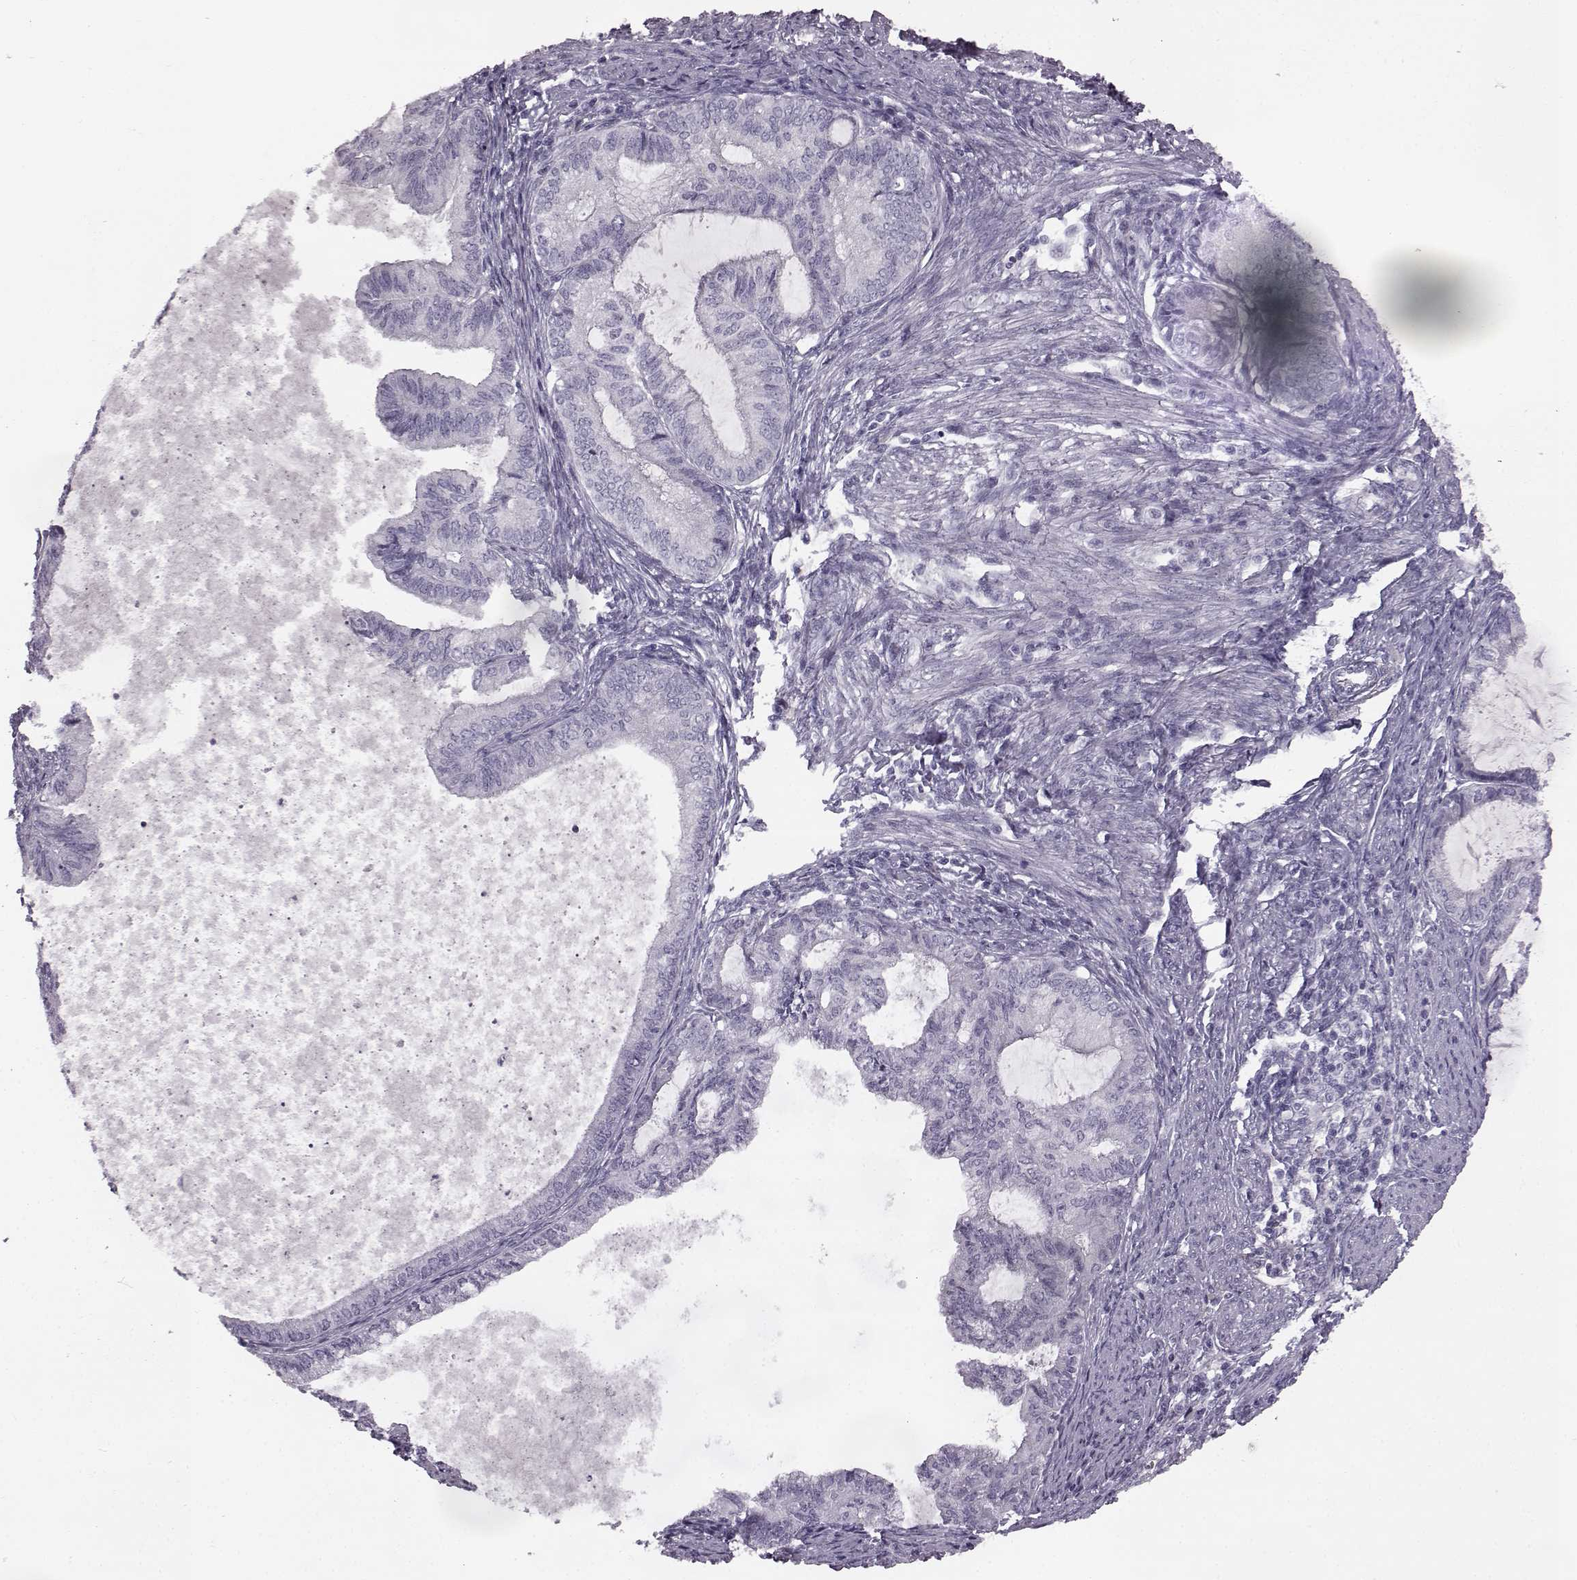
{"staining": {"intensity": "negative", "quantity": "none", "location": "none"}, "tissue": "endometrial cancer", "cell_type": "Tumor cells", "image_type": "cancer", "snomed": [{"axis": "morphology", "description": "Adenocarcinoma, NOS"}, {"axis": "topography", "description": "Endometrium"}], "caption": "Human endometrial cancer (adenocarcinoma) stained for a protein using immunohistochemistry exhibits no positivity in tumor cells.", "gene": "ODAD4", "patient": {"sex": "female", "age": 86}}